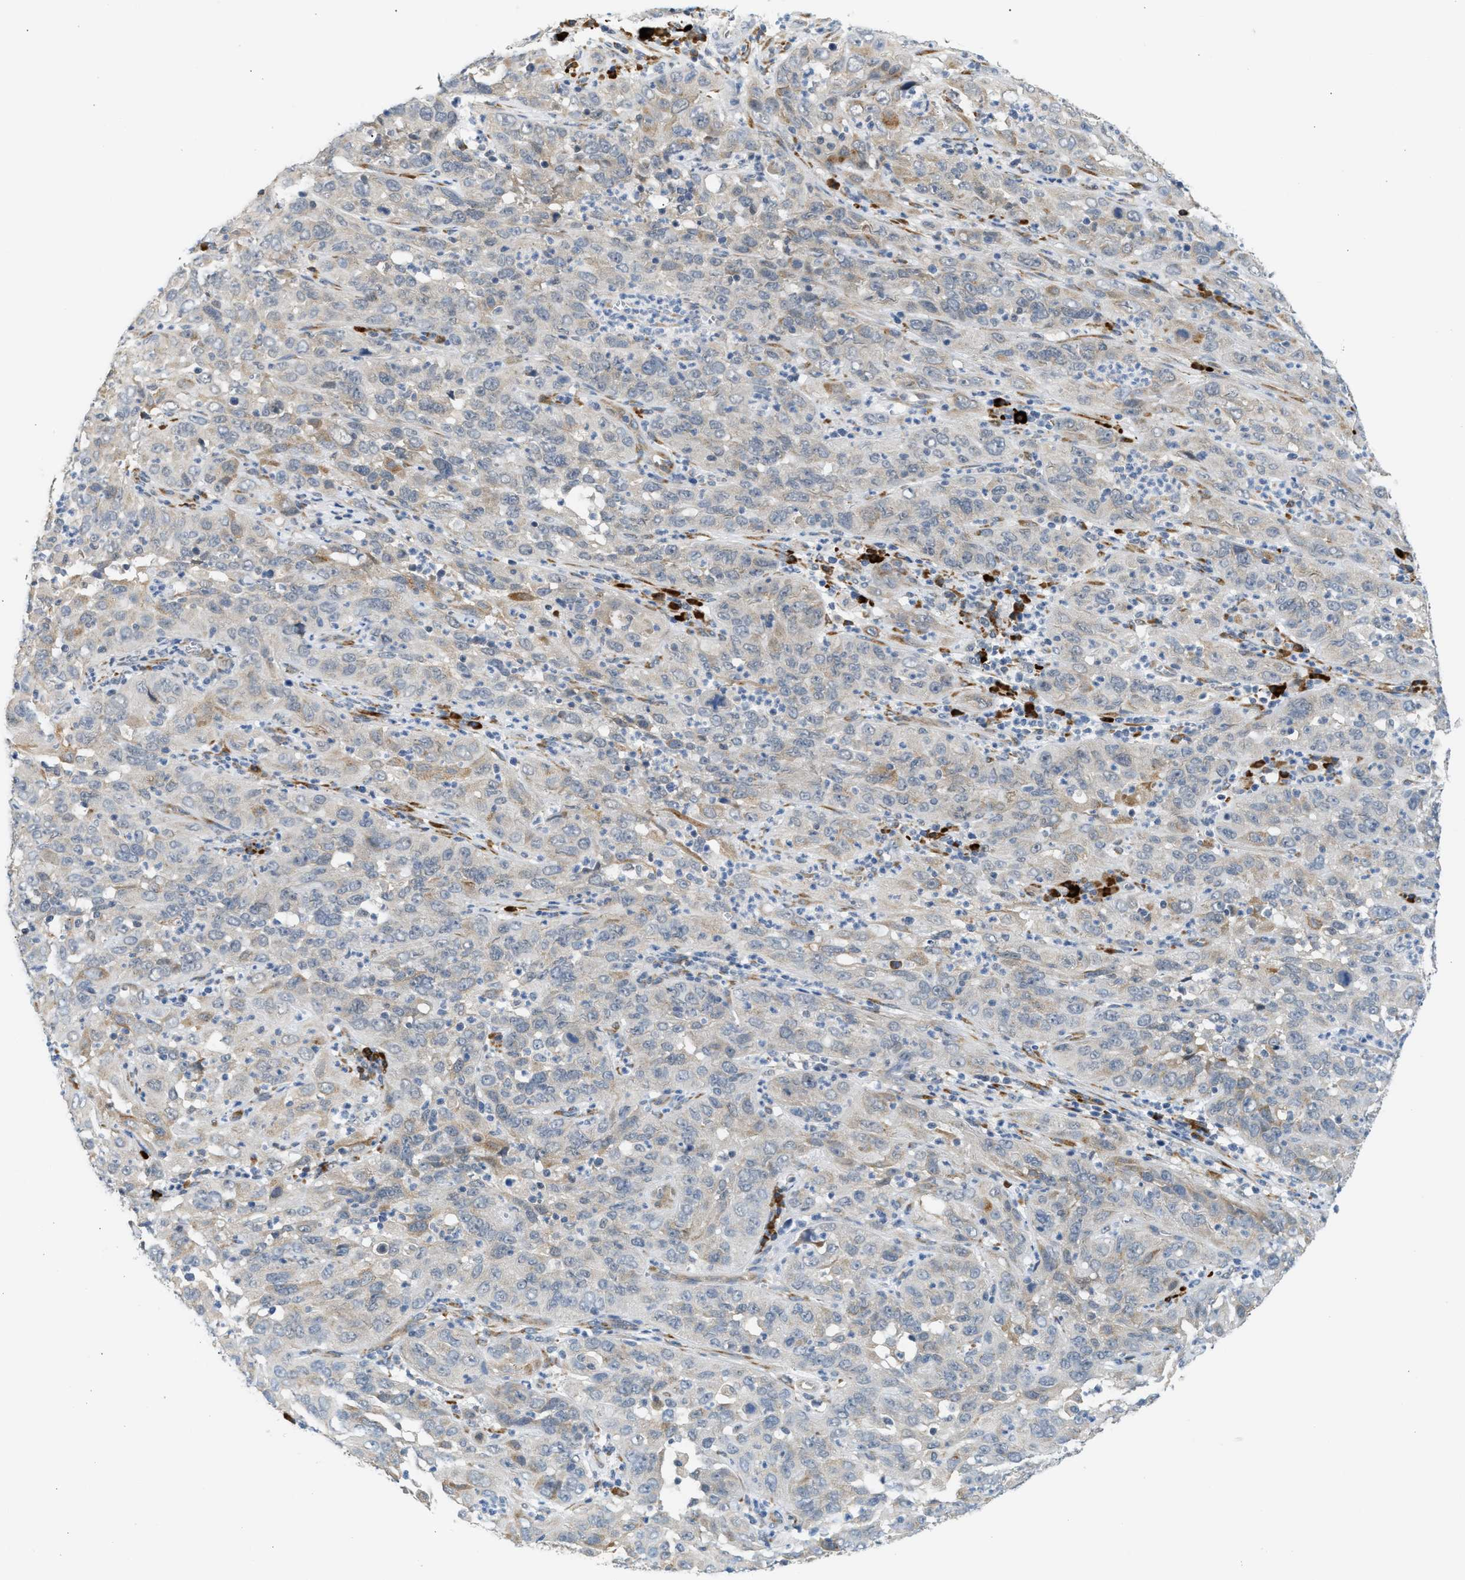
{"staining": {"intensity": "moderate", "quantity": "<25%", "location": "cytoplasmic/membranous"}, "tissue": "cervical cancer", "cell_type": "Tumor cells", "image_type": "cancer", "snomed": [{"axis": "morphology", "description": "Squamous cell carcinoma, NOS"}, {"axis": "topography", "description": "Cervix"}], "caption": "Protein staining of cervical squamous cell carcinoma tissue shows moderate cytoplasmic/membranous staining in approximately <25% of tumor cells. Ihc stains the protein of interest in brown and the nuclei are stained blue.", "gene": "KCNC2", "patient": {"sex": "female", "age": 32}}